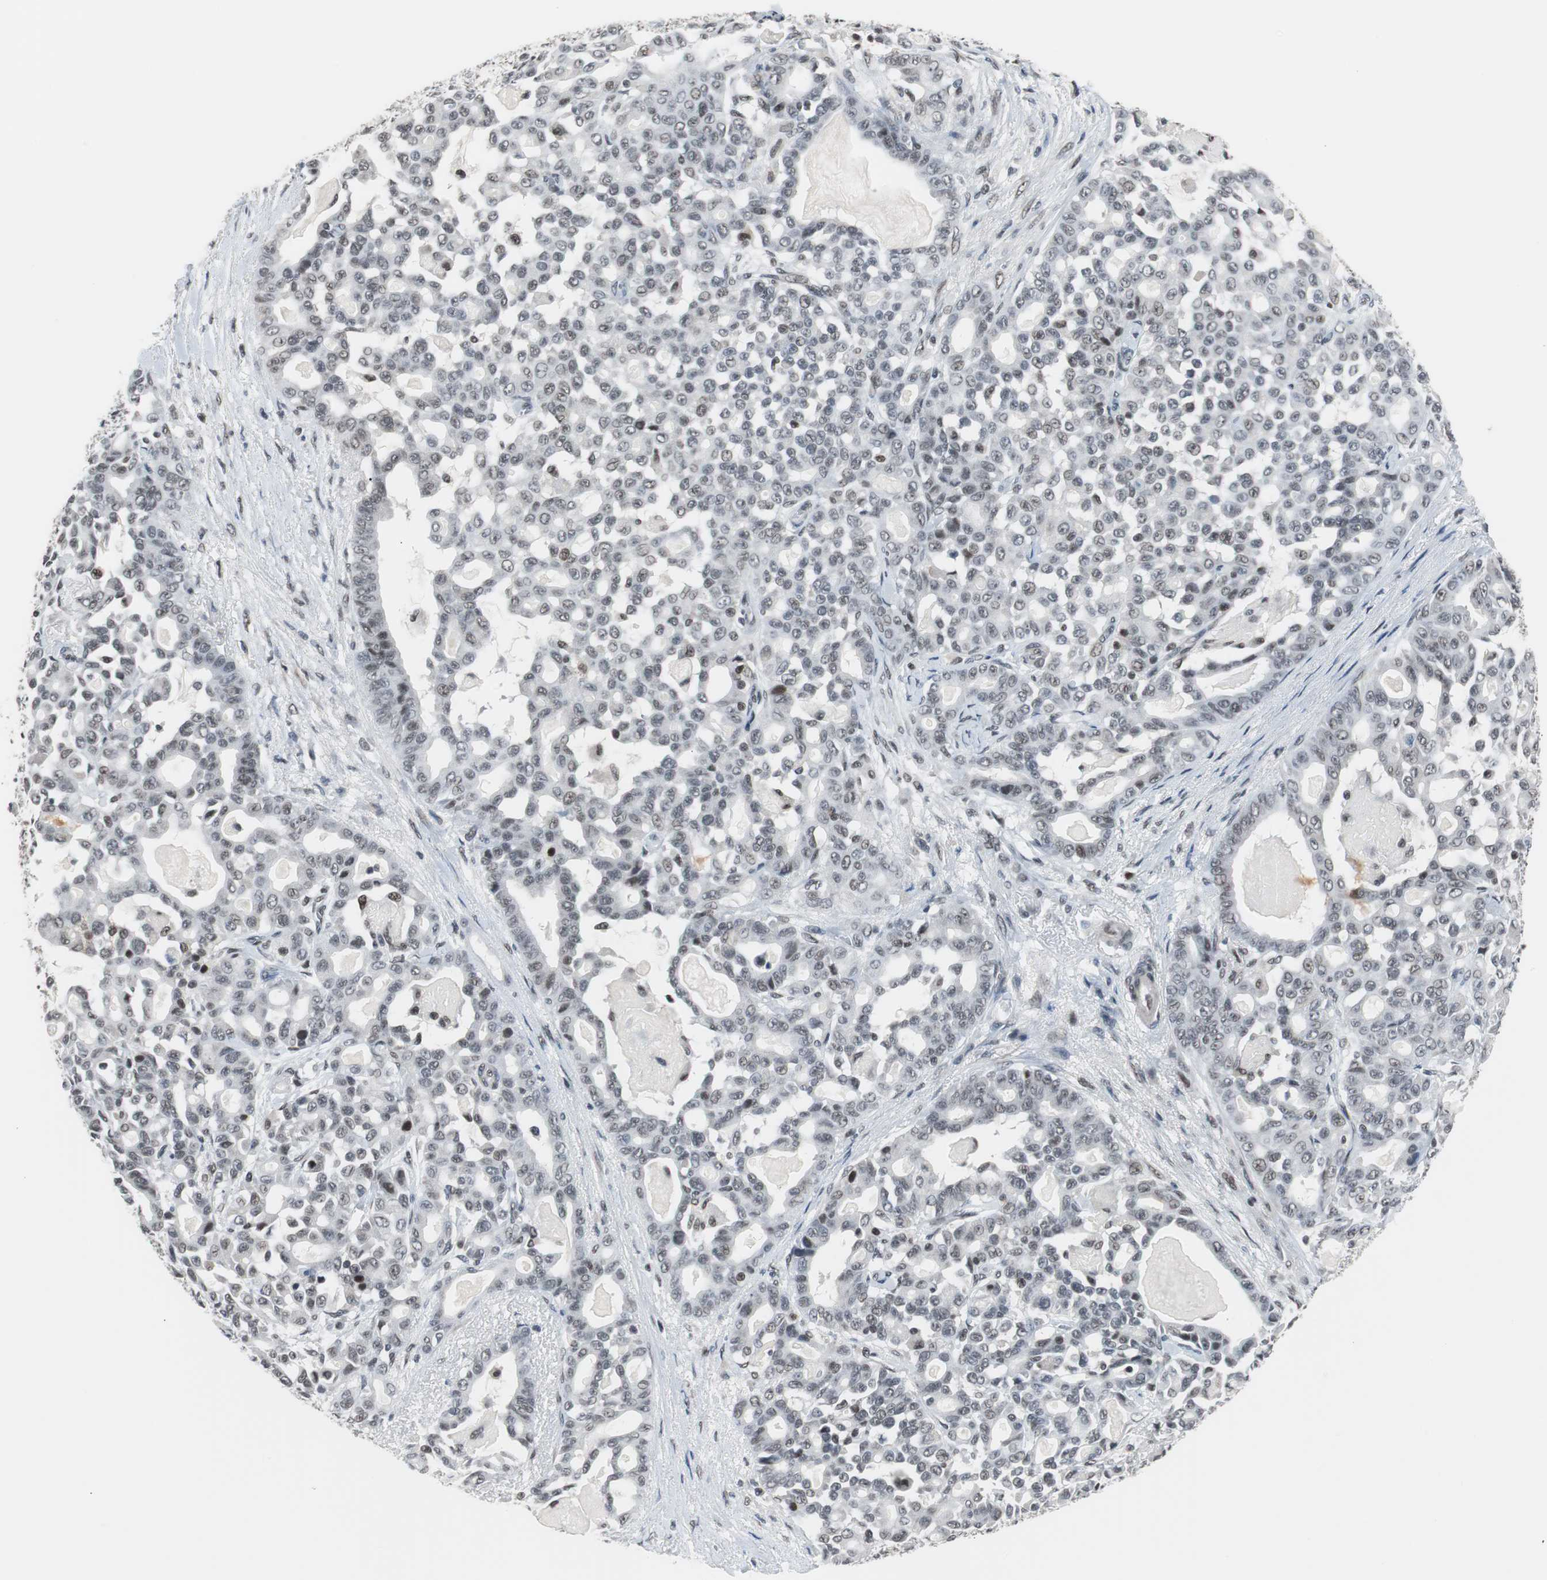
{"staining": {"intensity": "weak", "quantity": ">75%", "location": "nuclear"}, "tissue": "pancreatic cancer", "cell_type": "Tumor cells", "image_type": "cancer", "snomed": [{"axis": "morphology", "description": "Adenocarcinoma, NOS"}, {"axis": "topography", "description": "Pancreas"}], "caption": "Weak nuclear protein staining is present in about >75% of tumor cells in pancreatic cancer. The staining is performed using DAB (3,3'-diaminobenzidine) brown chromogen to label protein expression. The nuclei are counter-stained blue using hematoxylin.", "gene": "TAF7", "patient": {"sex": "male", "age": 63}}